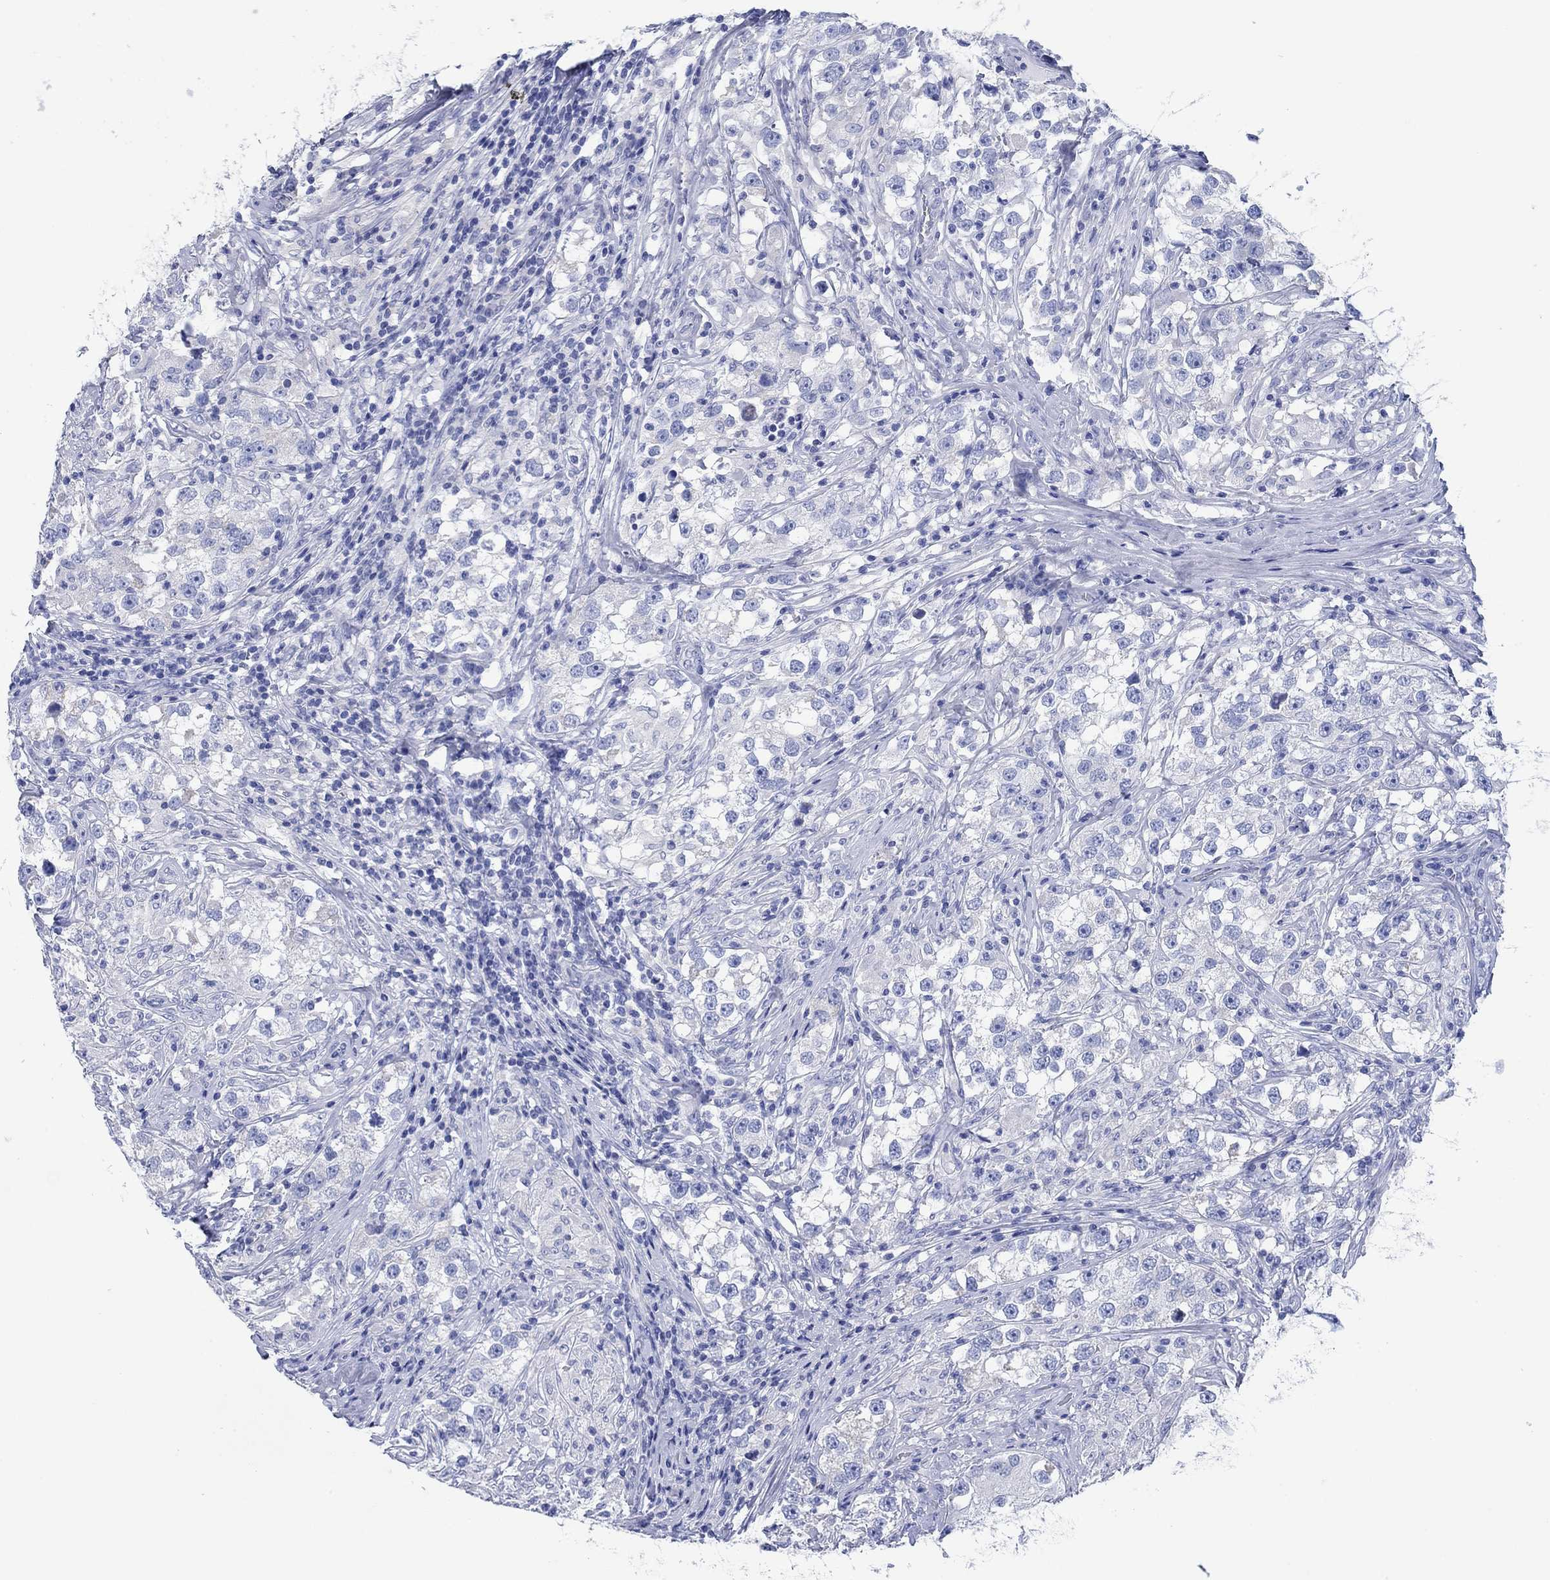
{"staining": {"intensity": "negative", "quantity": "none", "location": "none"}, "tissue": "testis cancer", "cell_type": "Tumor cells", "image_type": "cancer", "snomed": [{"axis": "morphology", "description": "Seminoma, NOS"}, {"axis": "topography", "description": "Testis"}], "caption": "Tumor cells are negative for protein expression in human testis cancer (seminoma).", "gene": "HCRT", "patient": {"sex": "male", "age": 46}}